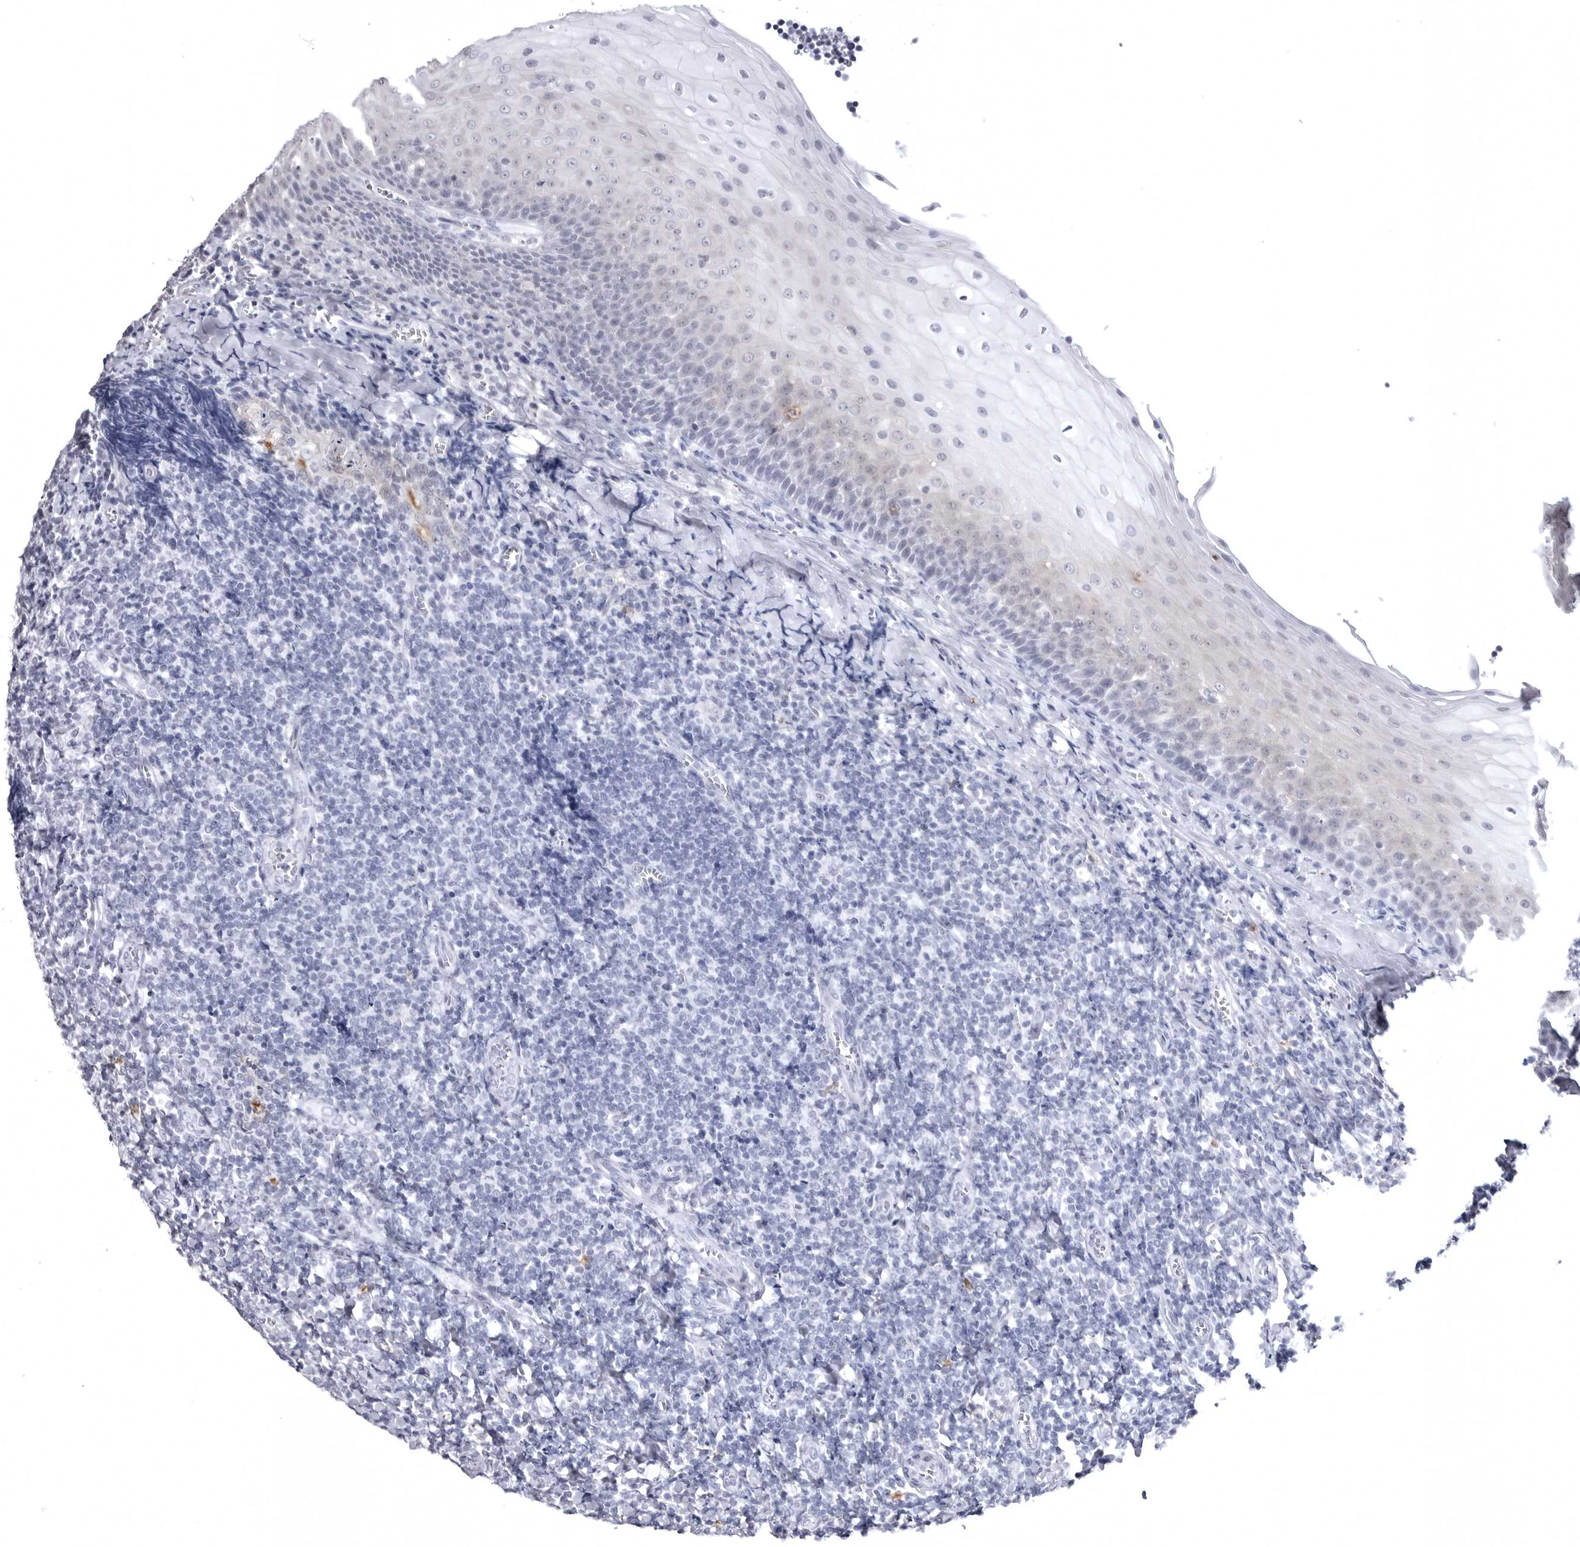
{"staining": {"intensity": "negative", "quantity": "none", "location": "none"}, "tissue": "tonsil", "cell_type": "Germinal center cells", "image_type": "normal", "snomed": [{"axis": "morphology", "description": "Normal tissue, NOS"}, {"axis": "topography", "description": "Tonsil"}], "caption": "This image is of normal tonsil stained with immunohistochemistry to label a protein in brown with the nuclei are counter-stained blue. There is no staining in germinal center cells.", "gene": "STAP2", "patient": {"sex": "male", "age": 27}}